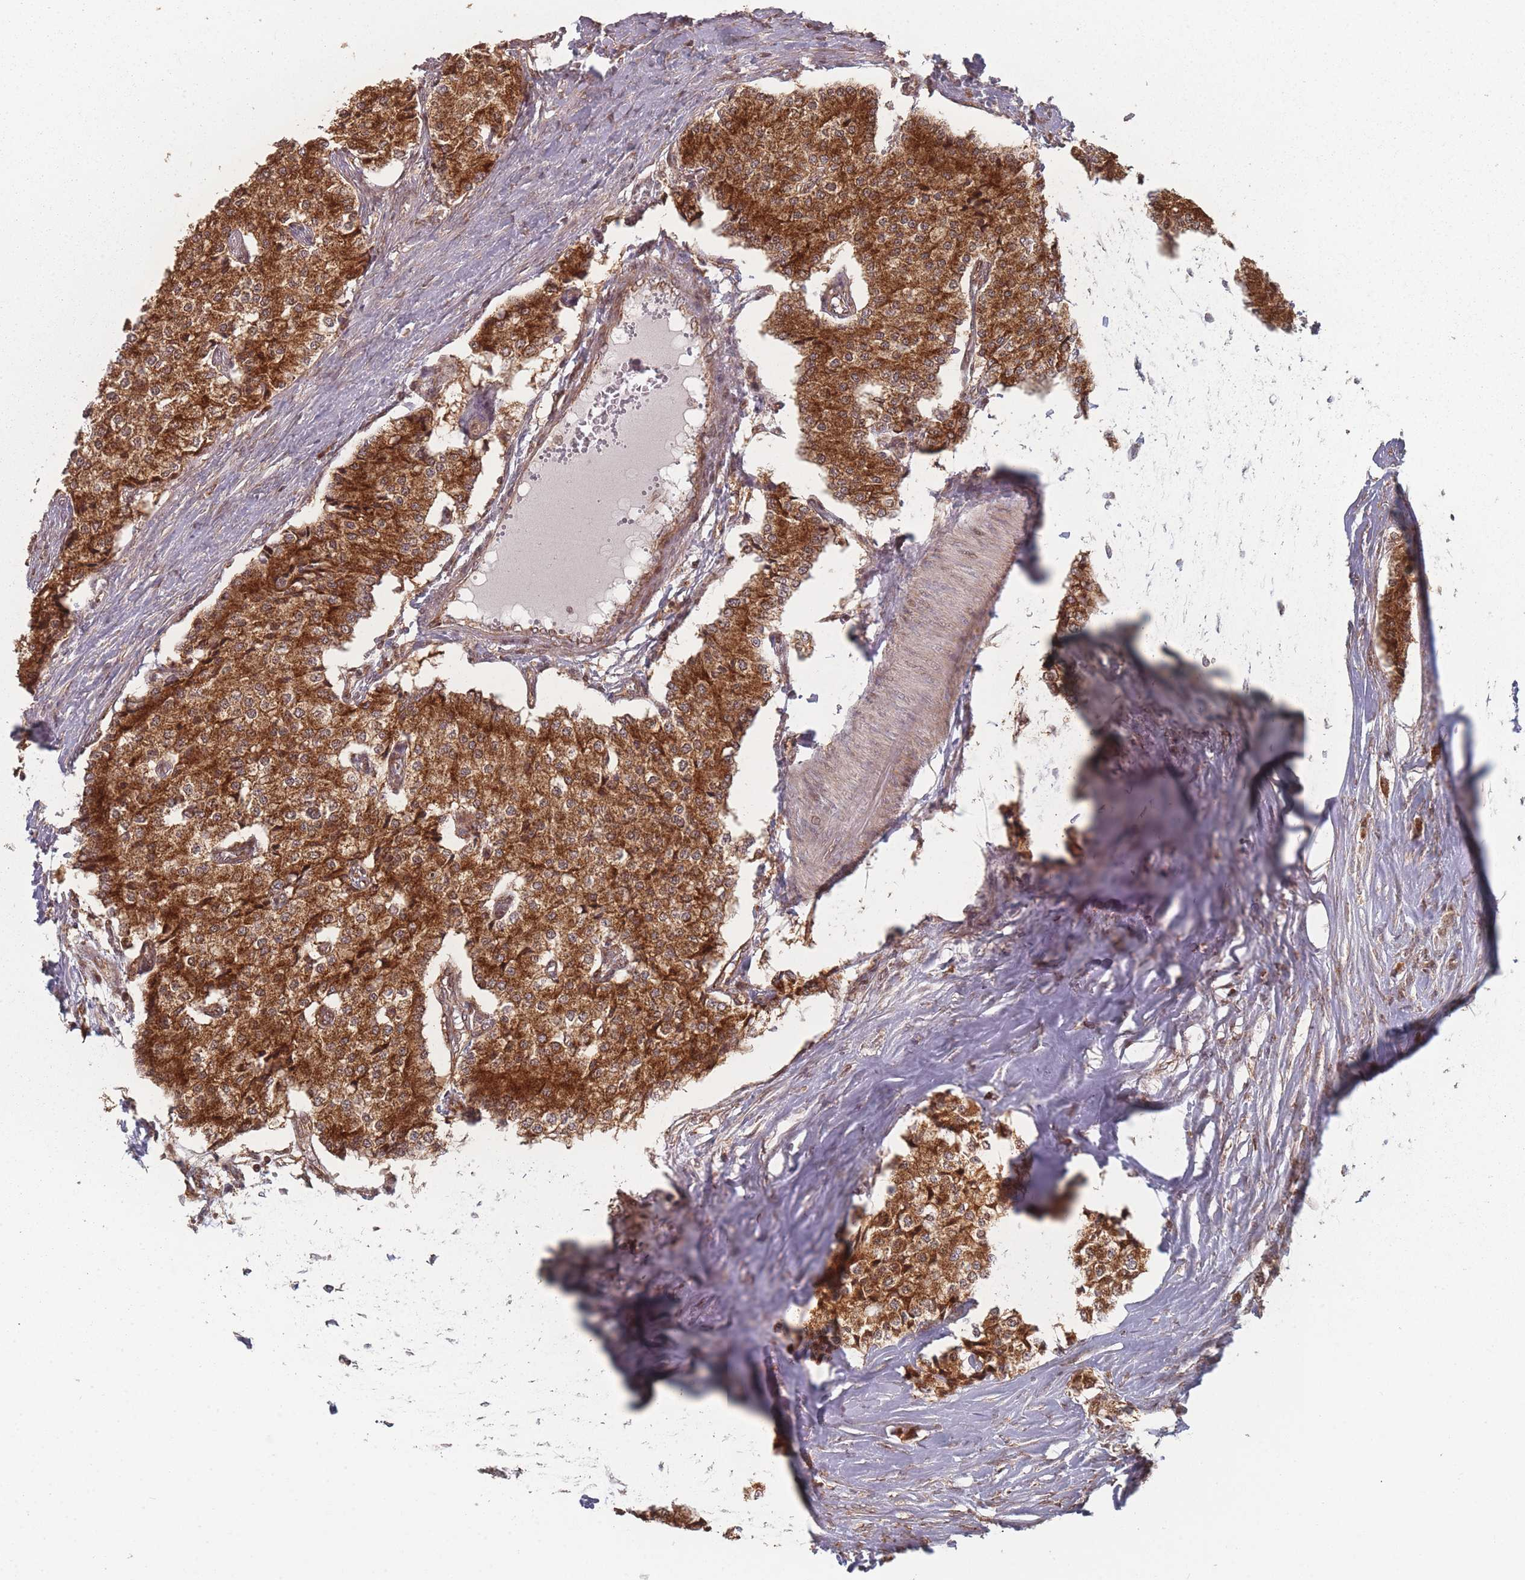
{"staining": {"intensity": "strong", "quantity": ">75%", "location": "cytoplasmic/membranous"}, "tissue": "carcinoid", "cell_type": "Tumor cells", "image_type": "cancer", "snomed": [{"axis": "morphology", "description": "Carcinoid, malignant, NOS"}, {"axis": "topography", "description": "Colon"}], "caption": "Carcinoid tissue reveals strong cytoplasmic/membranous expression in approximately >75% of tumor cells", "gene": "PSMB3", "patient": {"sex": "female", "age": 52}}